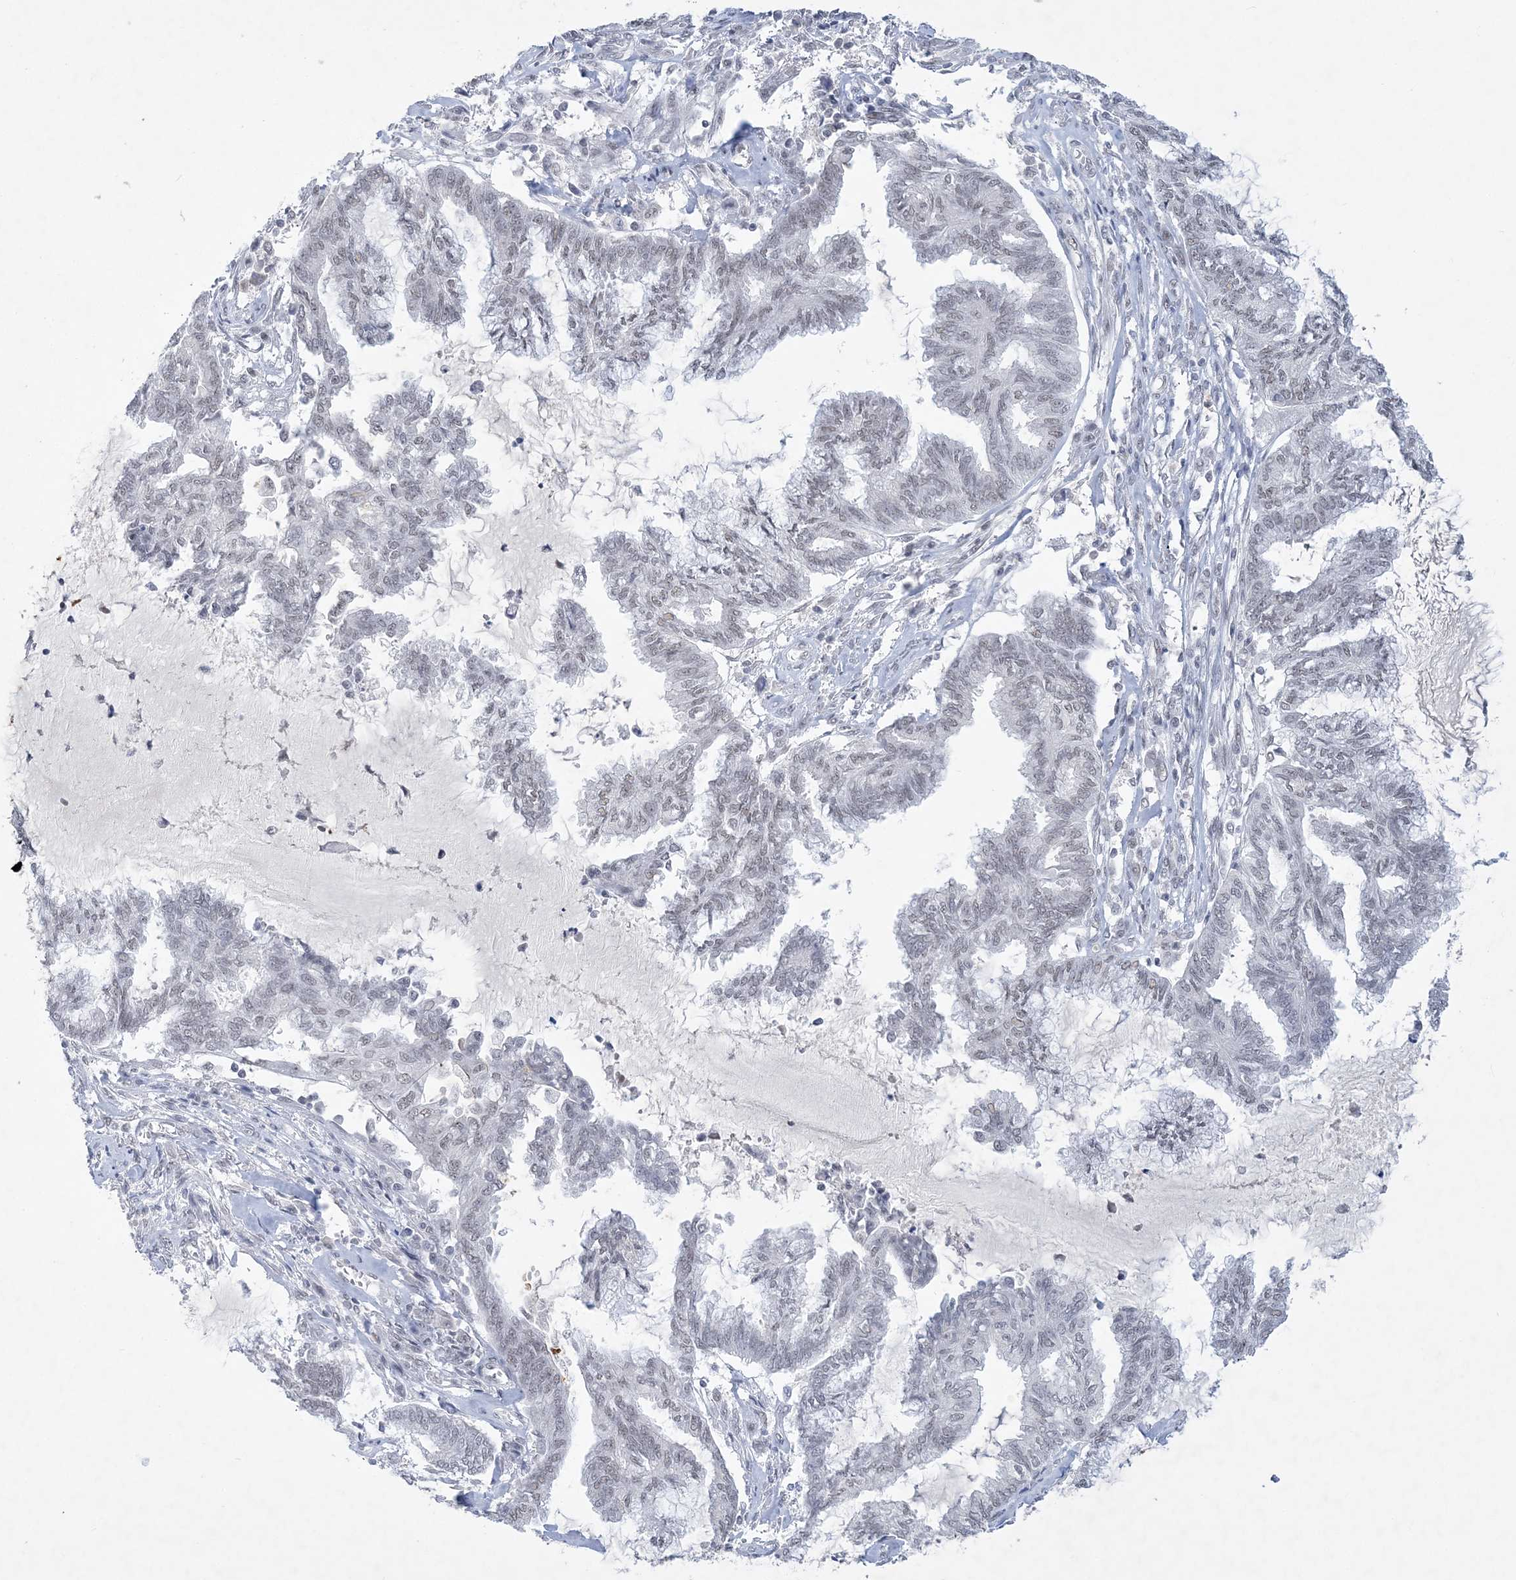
{"staining": {"intensity": "weak", "quantity": "<25%", "location": "nuclear"}, "tissue": "endometrial cancer", "cell_type": "Tumor cells", "image_type": "cancer", "snomed": [{"axis": "morphology", "description": "Adenocarcinoma, NOS"}, {"axis": "topography", "description": "Endometrium"}], "caption": "Protein analysis of endometrial cancer demonstrates no significant positivity in tumor cells.", "gene": "KMT2D", "patient": {"sex": "female", "age": 86}}